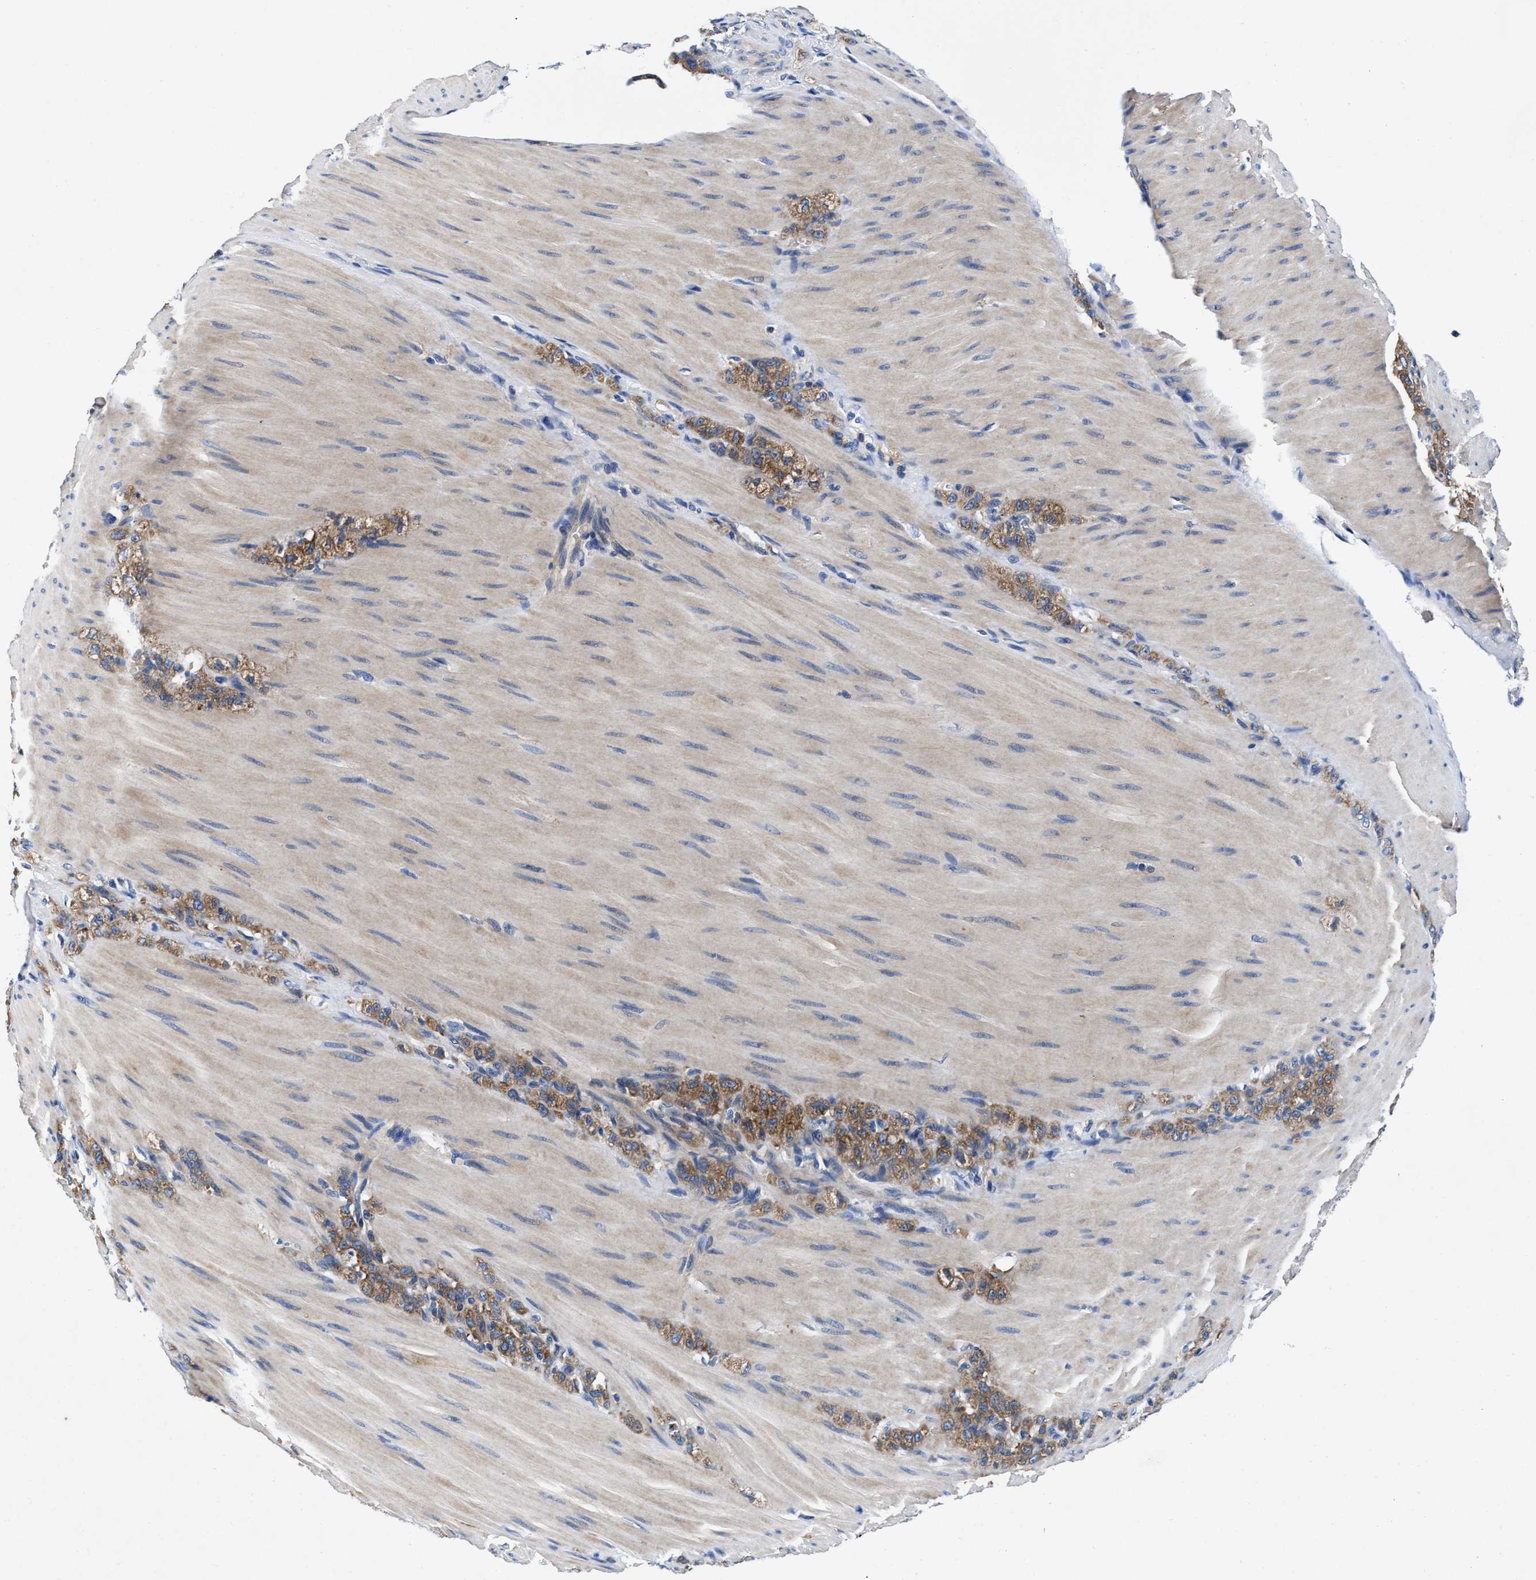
{"staining": {"intensity": "moderate", "quantity": ">75%", "location": "cytoplasmic/membranous"}, "tissue": "stomach cancer", "cell_type": "Tumor cells", "image_type": "cancer", "snomed": [{"axis": "morphology", "description": "Normal tissue, NOS"}, {"axis": "morphology", "description": "Adenocarcinoma, NOS"}, {"axis": "topography", "description": "Stomach"}], "caption": "IHC staining of stomach cancer, which displays medium levels of moderate cytoplasmic/membranous positivity in about >75% of tumor cells indicating moderate cytoplasmic/membranous protein staining. The staining was performed using DAB (brown) for protein detection and nuclei were counterstained in hematoxylin (blue).", "gene": "PHLPP1", "patient": {"sex": "male", "age": 82}}